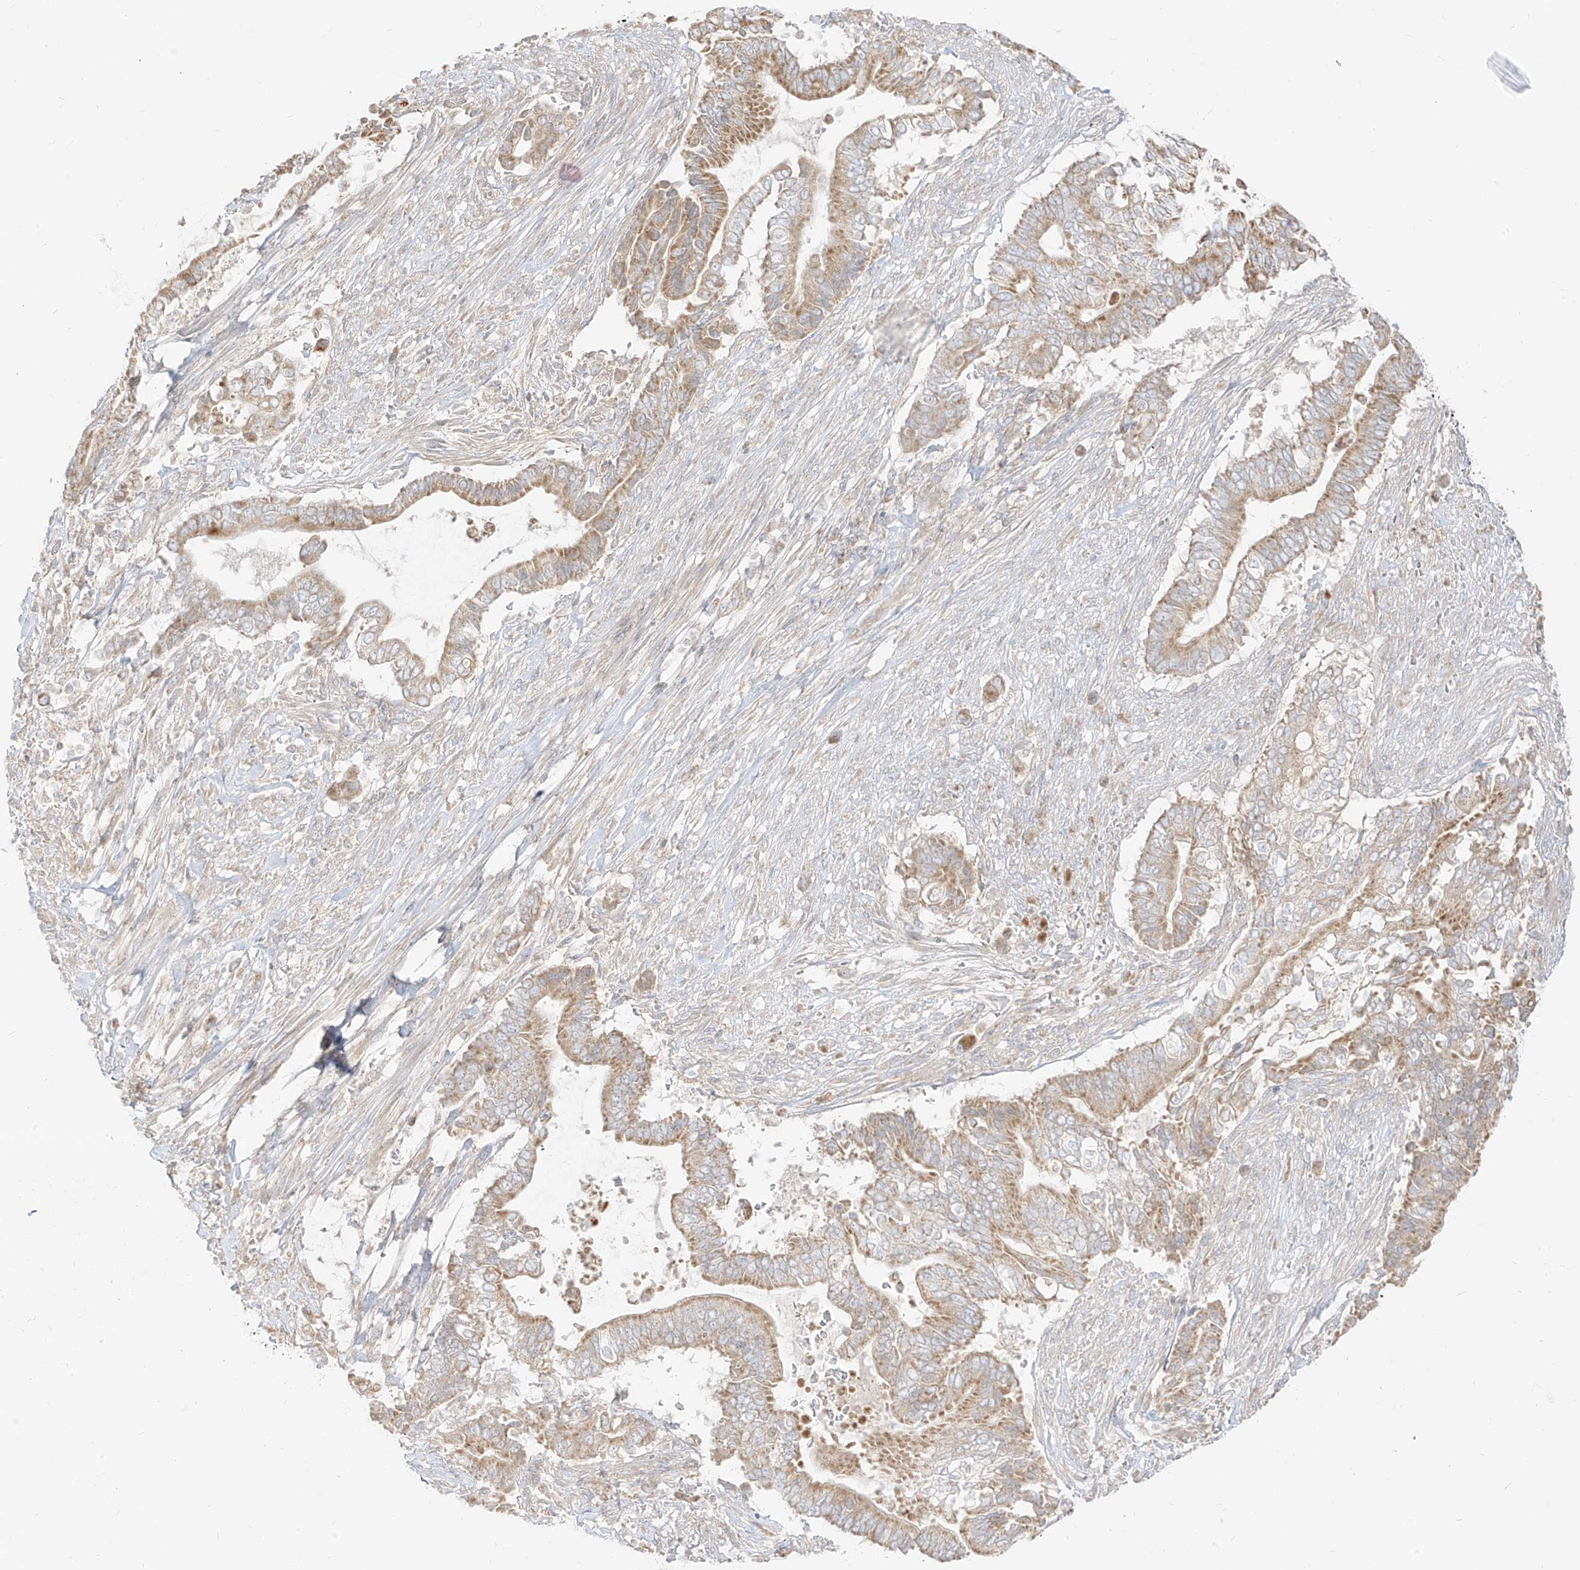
{"staining": {"intensity": "moderate", "quantity": ">75%", "location": "cytoplasmic/membranous"}, "tissue": "pancreatic cancer", "cell_type": "Tumor cells", "image_type": "cancer", "snomed": [{"axis": "morphology", "description": "Adenocarcinoma, NOS"}, {"axis": "topography", "description": "Pancreas"}], "caption": "A histopathology image showing moderate cytoplasmic/membranous expression in about >75% of tumor cells in pancreatic cancer (adenocarcinoma), as visualized by brown immunohistochemical staining.", "gene": "ZIM3", "patient": {"sex": "male", "age": 68}}